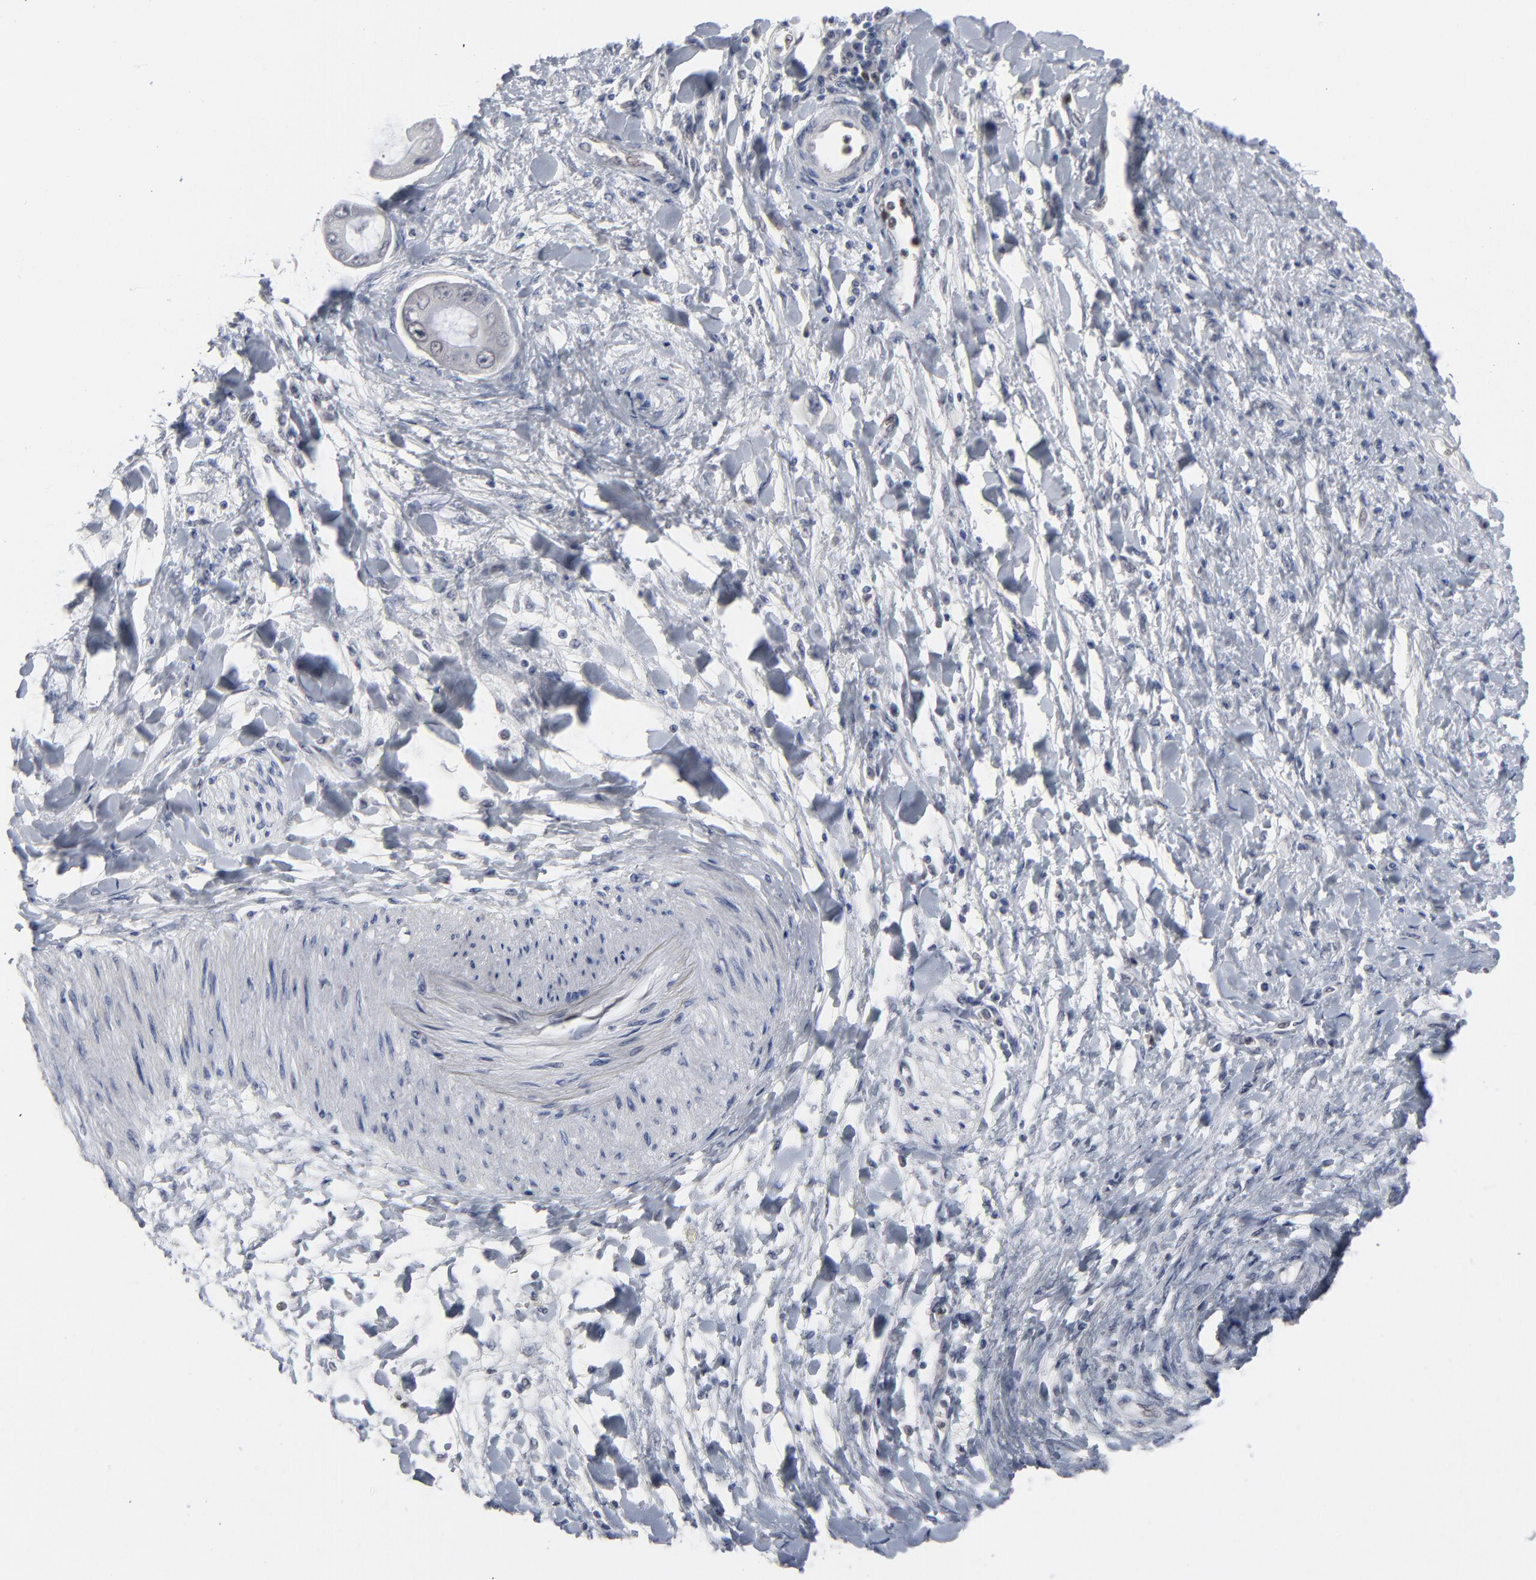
{"staining": {"intensity": "moderate", "quantity": "<25%", "location": "nuclear"}, "tissue": "adipose tissue", "cell_type": "Adipocytes", "image_type": "normal", "snomed": [{"axis": "morphology", "description": "Normal tissue, NOS"}, {"axis": "morphology", "description": "Cholangiocarcinoma"}, {"axis": "topography", "description": "Liver"}, {"axis": "topography", "description": "Peripheral nerve tissue"}], "caption": "Protein staining of benign adipose tissue reveals moderate nuclear positivity in approximately <25% of adipocytes.", "gene": "FOXN2", "patient": {"sex": "male", "age": 50}}